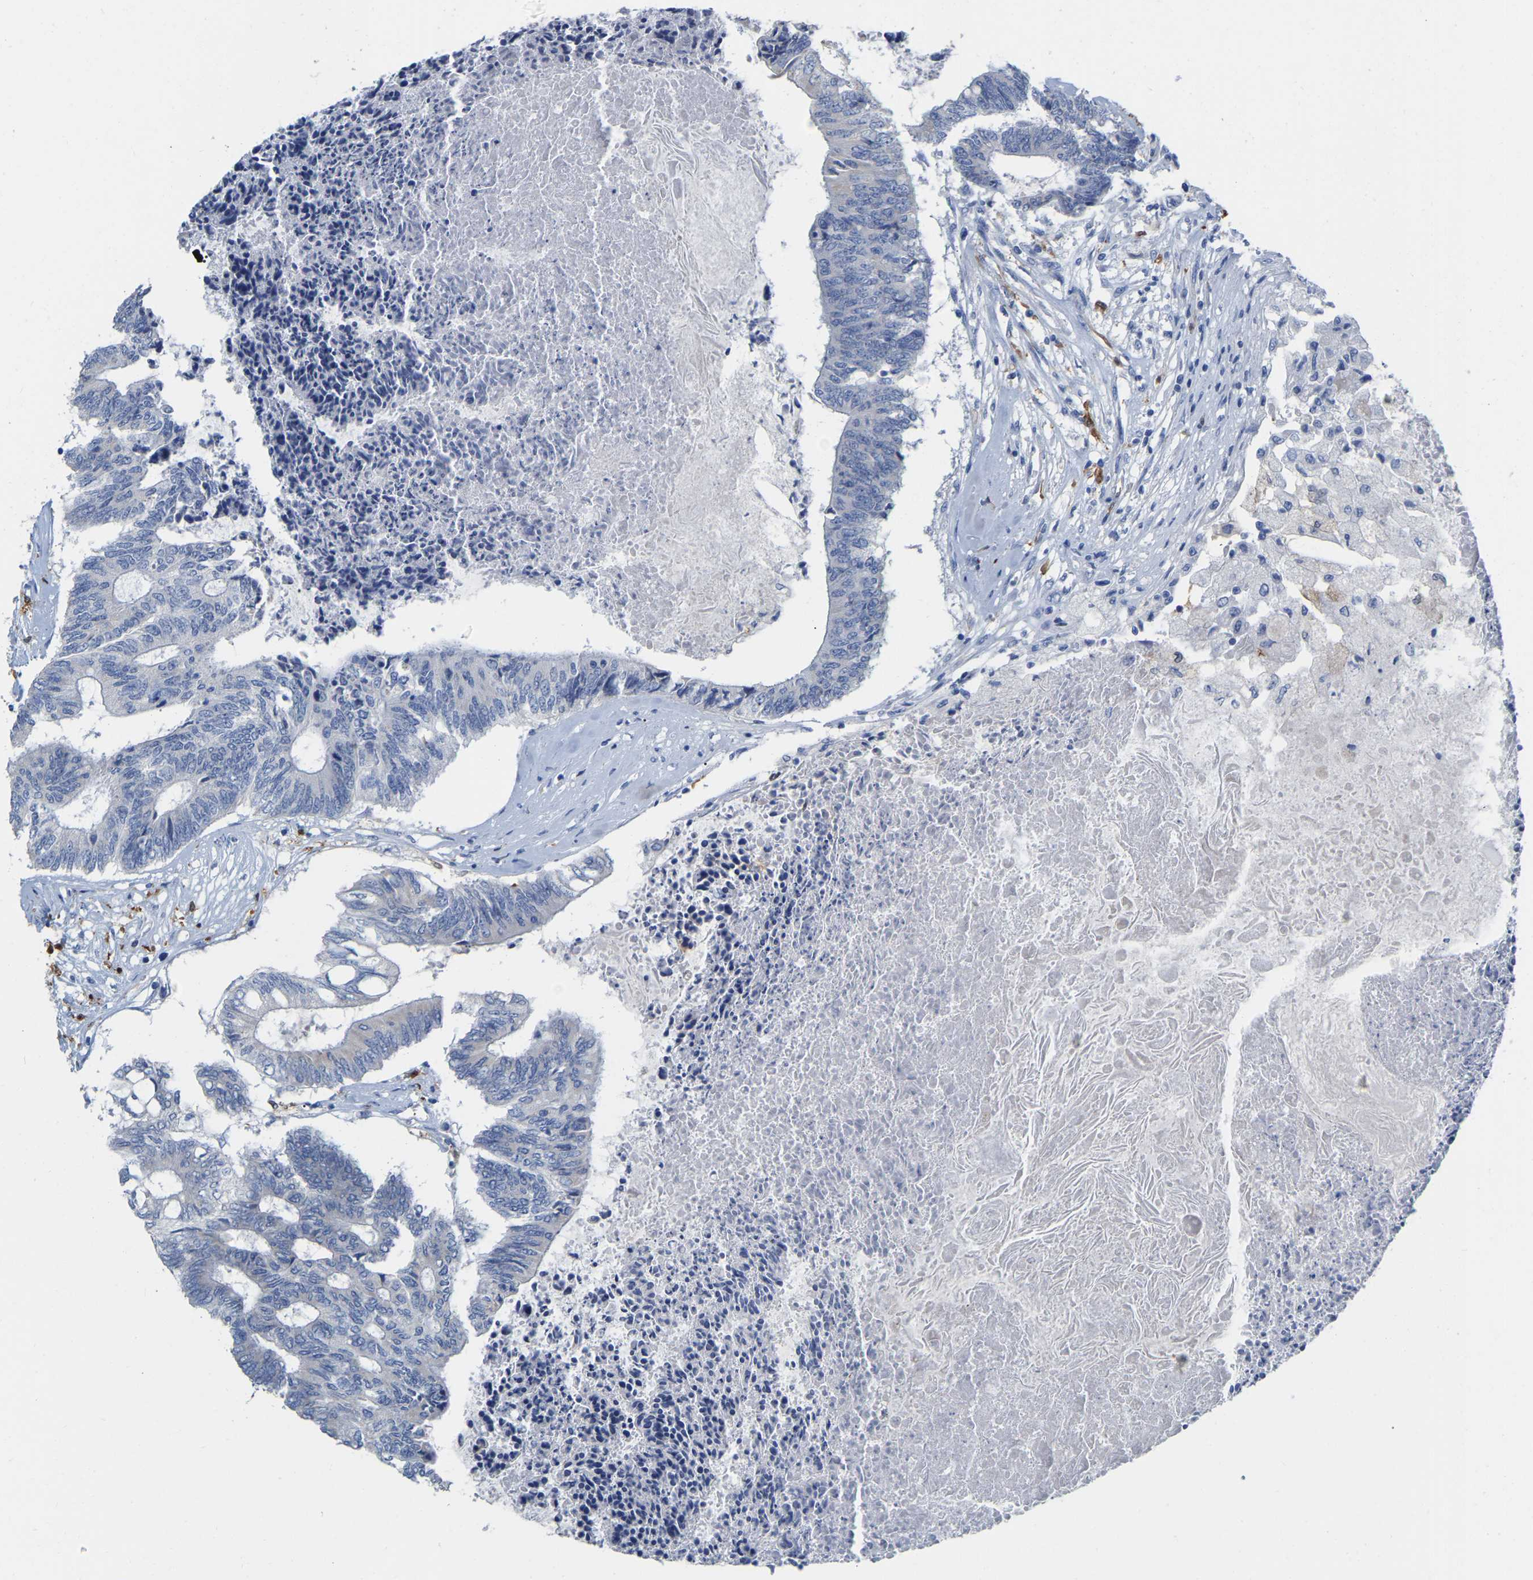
{"staining": {"intensity": "negative", "quantity": "none", "location": "none"}, "tissue": "colorectal cancer", "cell_type": "Tumor cells", "image_type": "cancer", "snomed": [{"axis": "morphology", "description": "Adenocarcinoma, NOS"}, {"axis": "topography", "description": "Rectum"}], "caption": "Micrograph shows no significant protein expression in tumor cells of colorectal cancer (adenocarcinoma).", "gene": "ULBP2", "patient": {"sex": "male", "age": 63}}